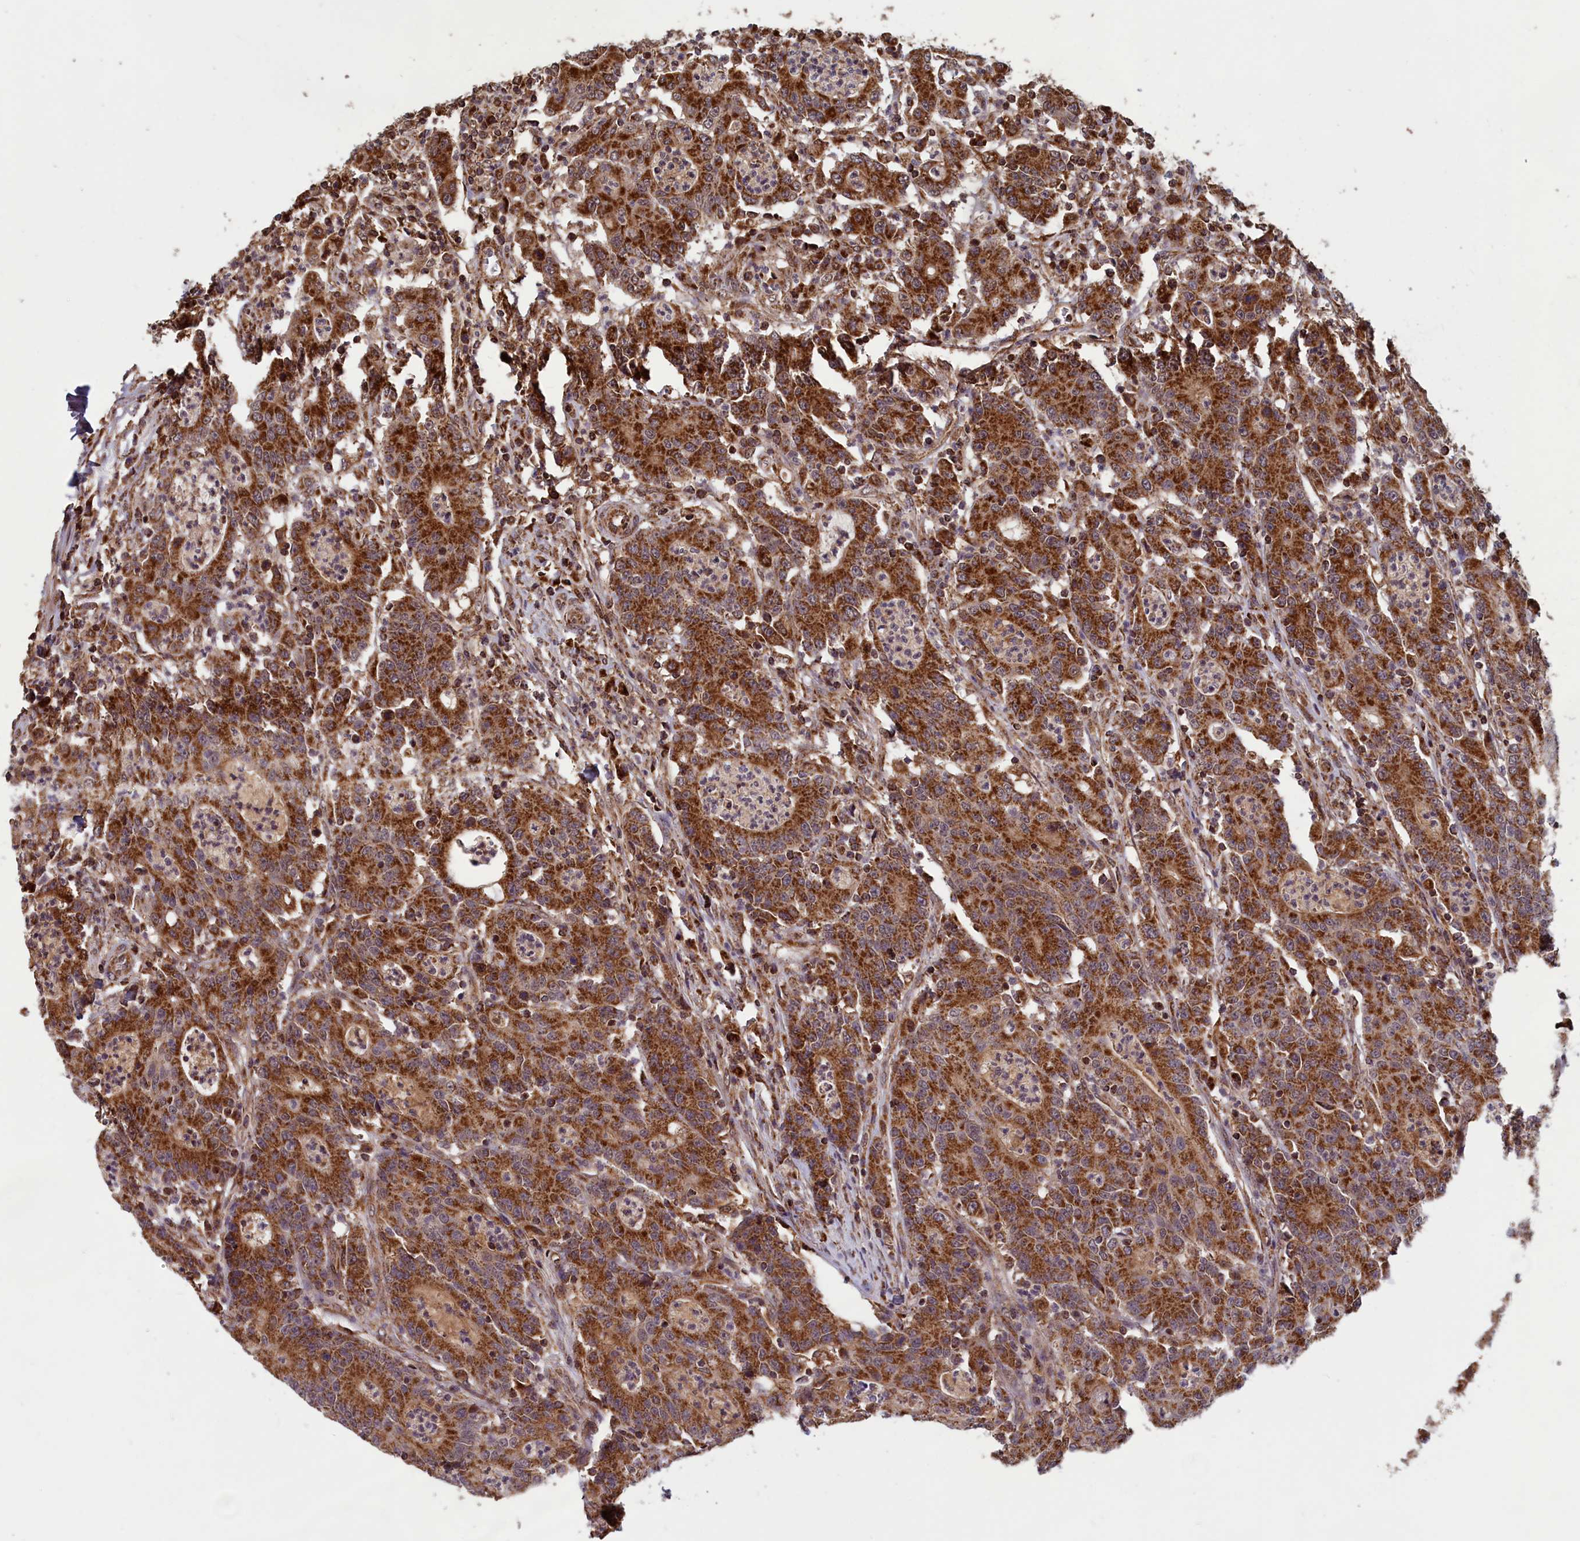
{"staining": {"intensity": "strong", "quantity": ">75%", "location": "cytoplasmic/membranous"}, "tissue": "colorectal cancer", "cell_type": "Tumor cells", "image_type": "cancer", "snomed": [{"axis": "morphology", "description": "Adenocarcinoma, NOS"}, {"axis": "topography", "description": "Colon"}], "caption": "Immunohistochemistry (IHC) staining of colorectal cancer (adenocarcinoma), which exhibits high levels of strong cytoplasmic/membranous positivity in approximately >75% of tumor cells indicating strong cytoplasmic/membranous protein positivity. The staining was performed using DAB (brown) for protein detection and nuclei were counterstained in hematoxylin (blue).", "gene": "CCDC15", "patient": {"sex": "male", "age": 83}}